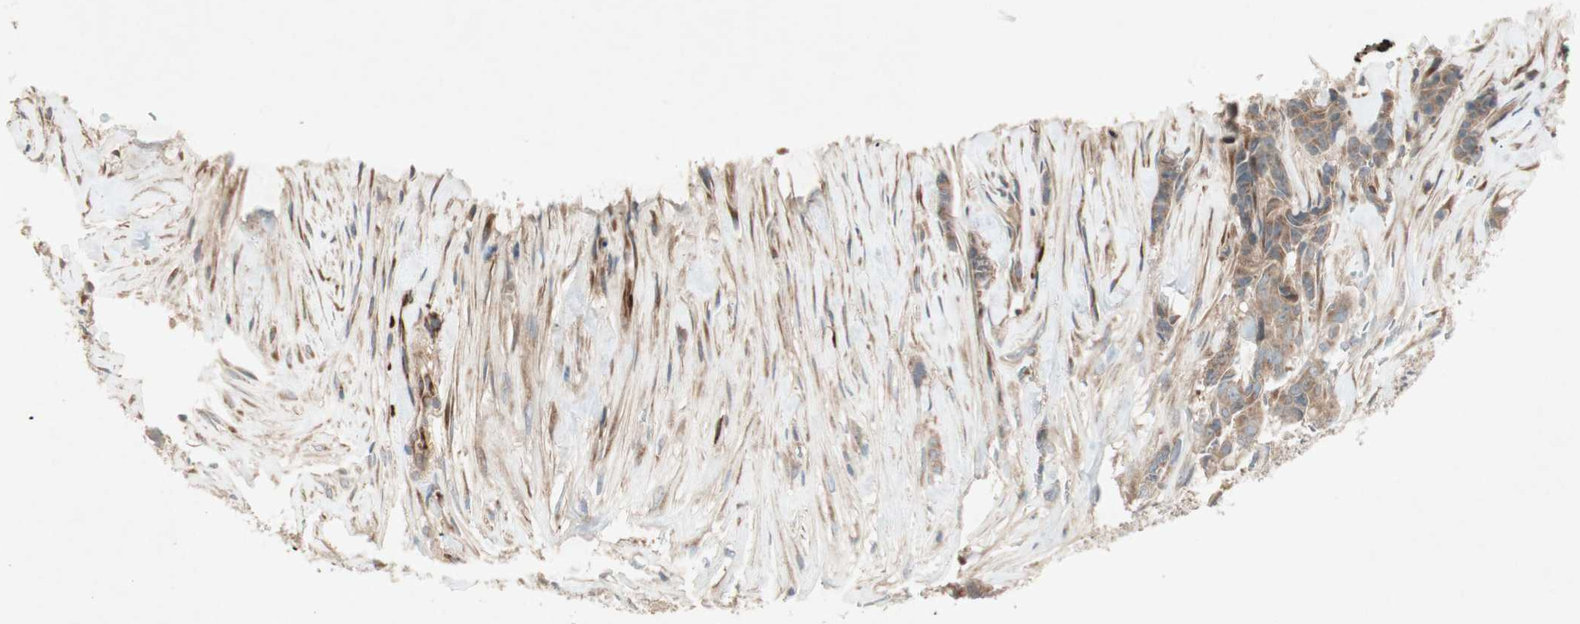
{"staining": {"intensity": "weak", "quantity": ">75%", "location": "cytoplasmic/membranous"}, "tissue": "breast cancer", "cell_type": "Tumor cells", "image_type": "cancer", "snomed": [{"axis": "morphology", "description": "Duct carcinoma"}, {"axis": "topography", "description": "Breast"}], "caption": "Breast cancer (invasive ductal carcinoma) stained with a brown dye displays weak cytoplasmic/membranous positive expression in approximately >75% of tumor cells.", "gene": "APOO", "patient": {"sex": "female", "age": 40}}